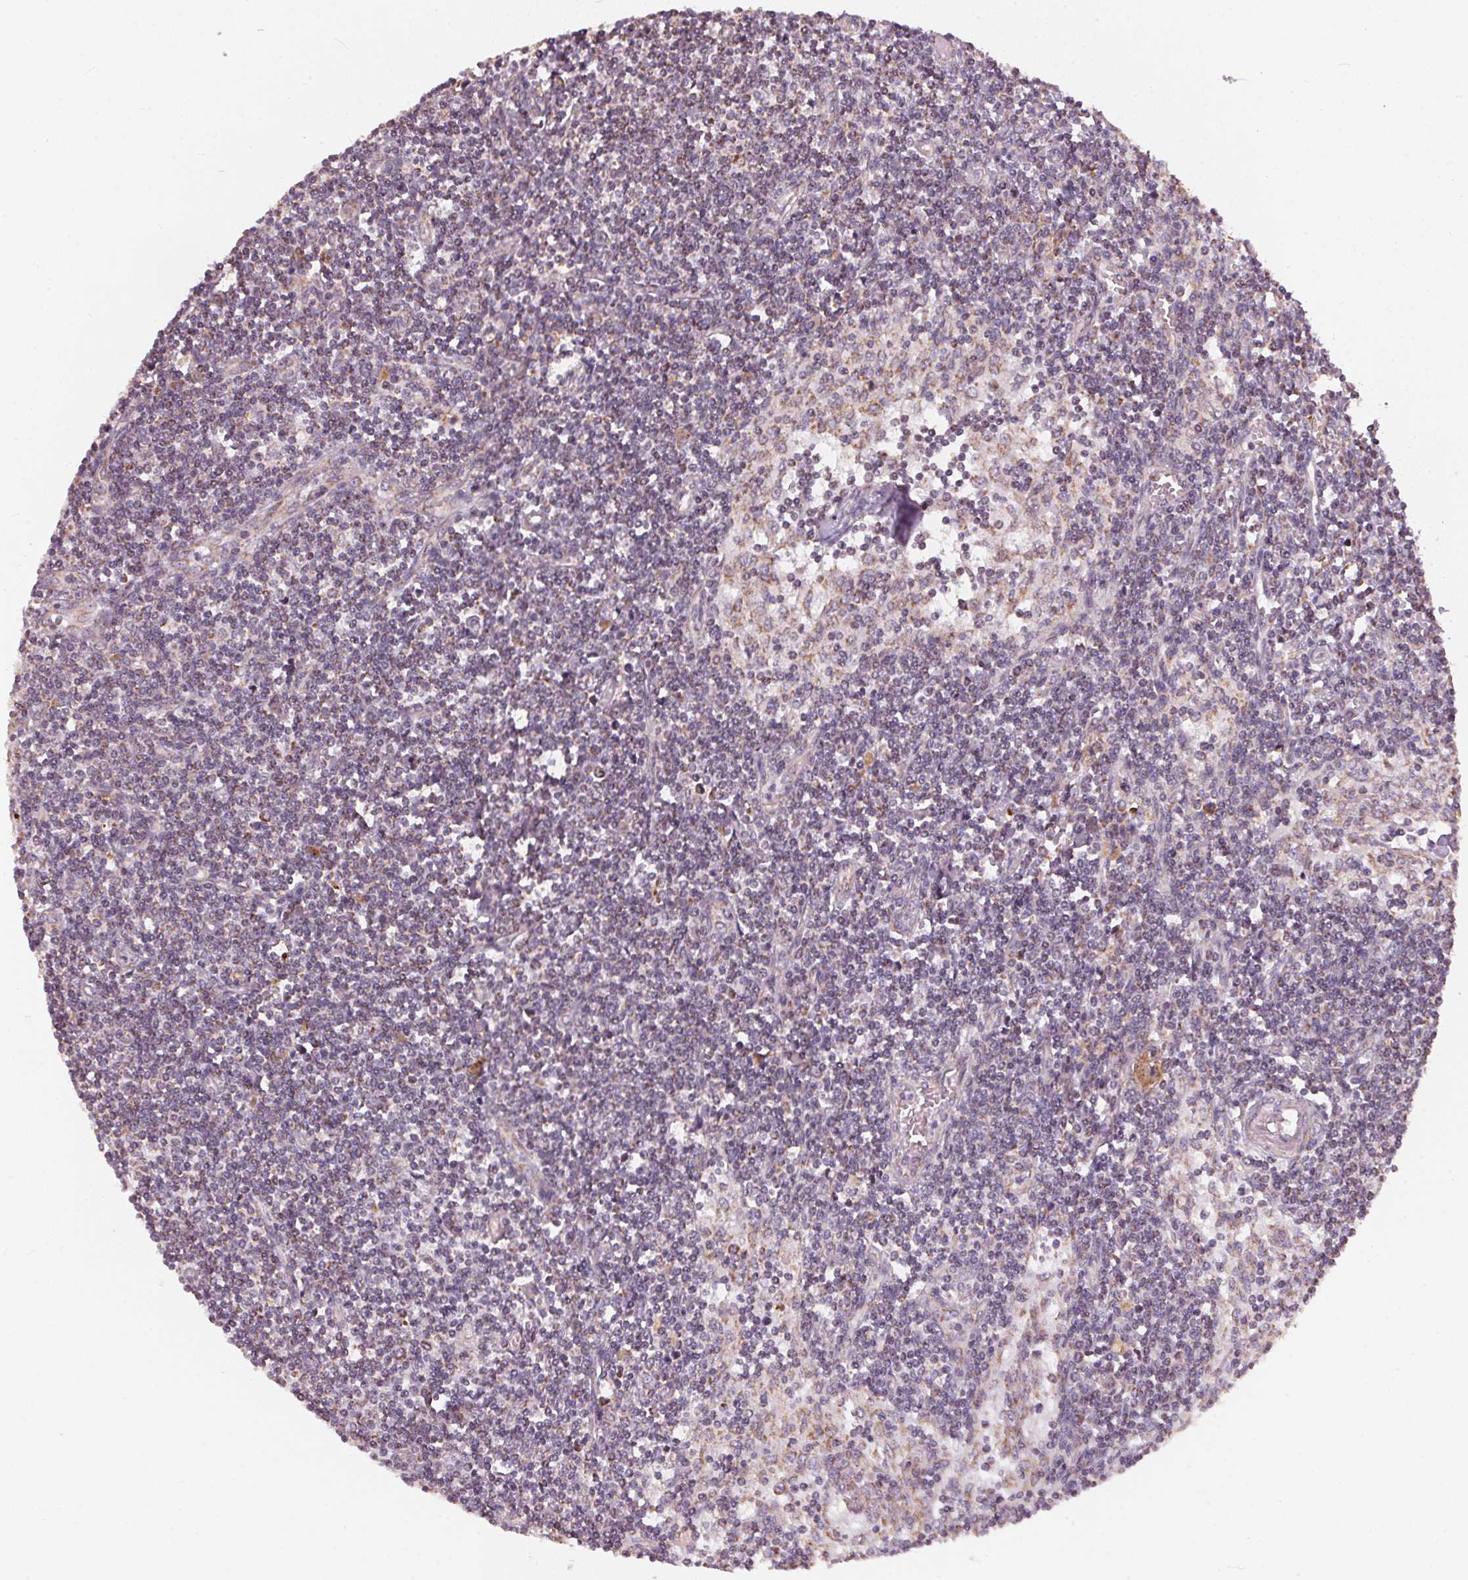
{"staining": {"intensity": "moderate", "quantity": "25%-75%", "location": "cytoplasmic/membranous"}, "tissue": "lymph node", "cell_type": "Germinal center cells", "image_type": "normal", "snomed": [{"axis": "morphology", "description": "Normal tissue, NOS"}, {"axis": "topography", "description": "Lymph node"}], "caption": "IHC micrograph of unremarkable lymph node: human lymph node stained using immunohistochemistry shows medium levels of moderate protein expression localized specifically in the cytoplasmic/membranous of germinal center cells, appearing as a cytoplasmic/membranous brown color.", "gene": "MATCAP1", "patient": {"sex": "female", "age": 69}}